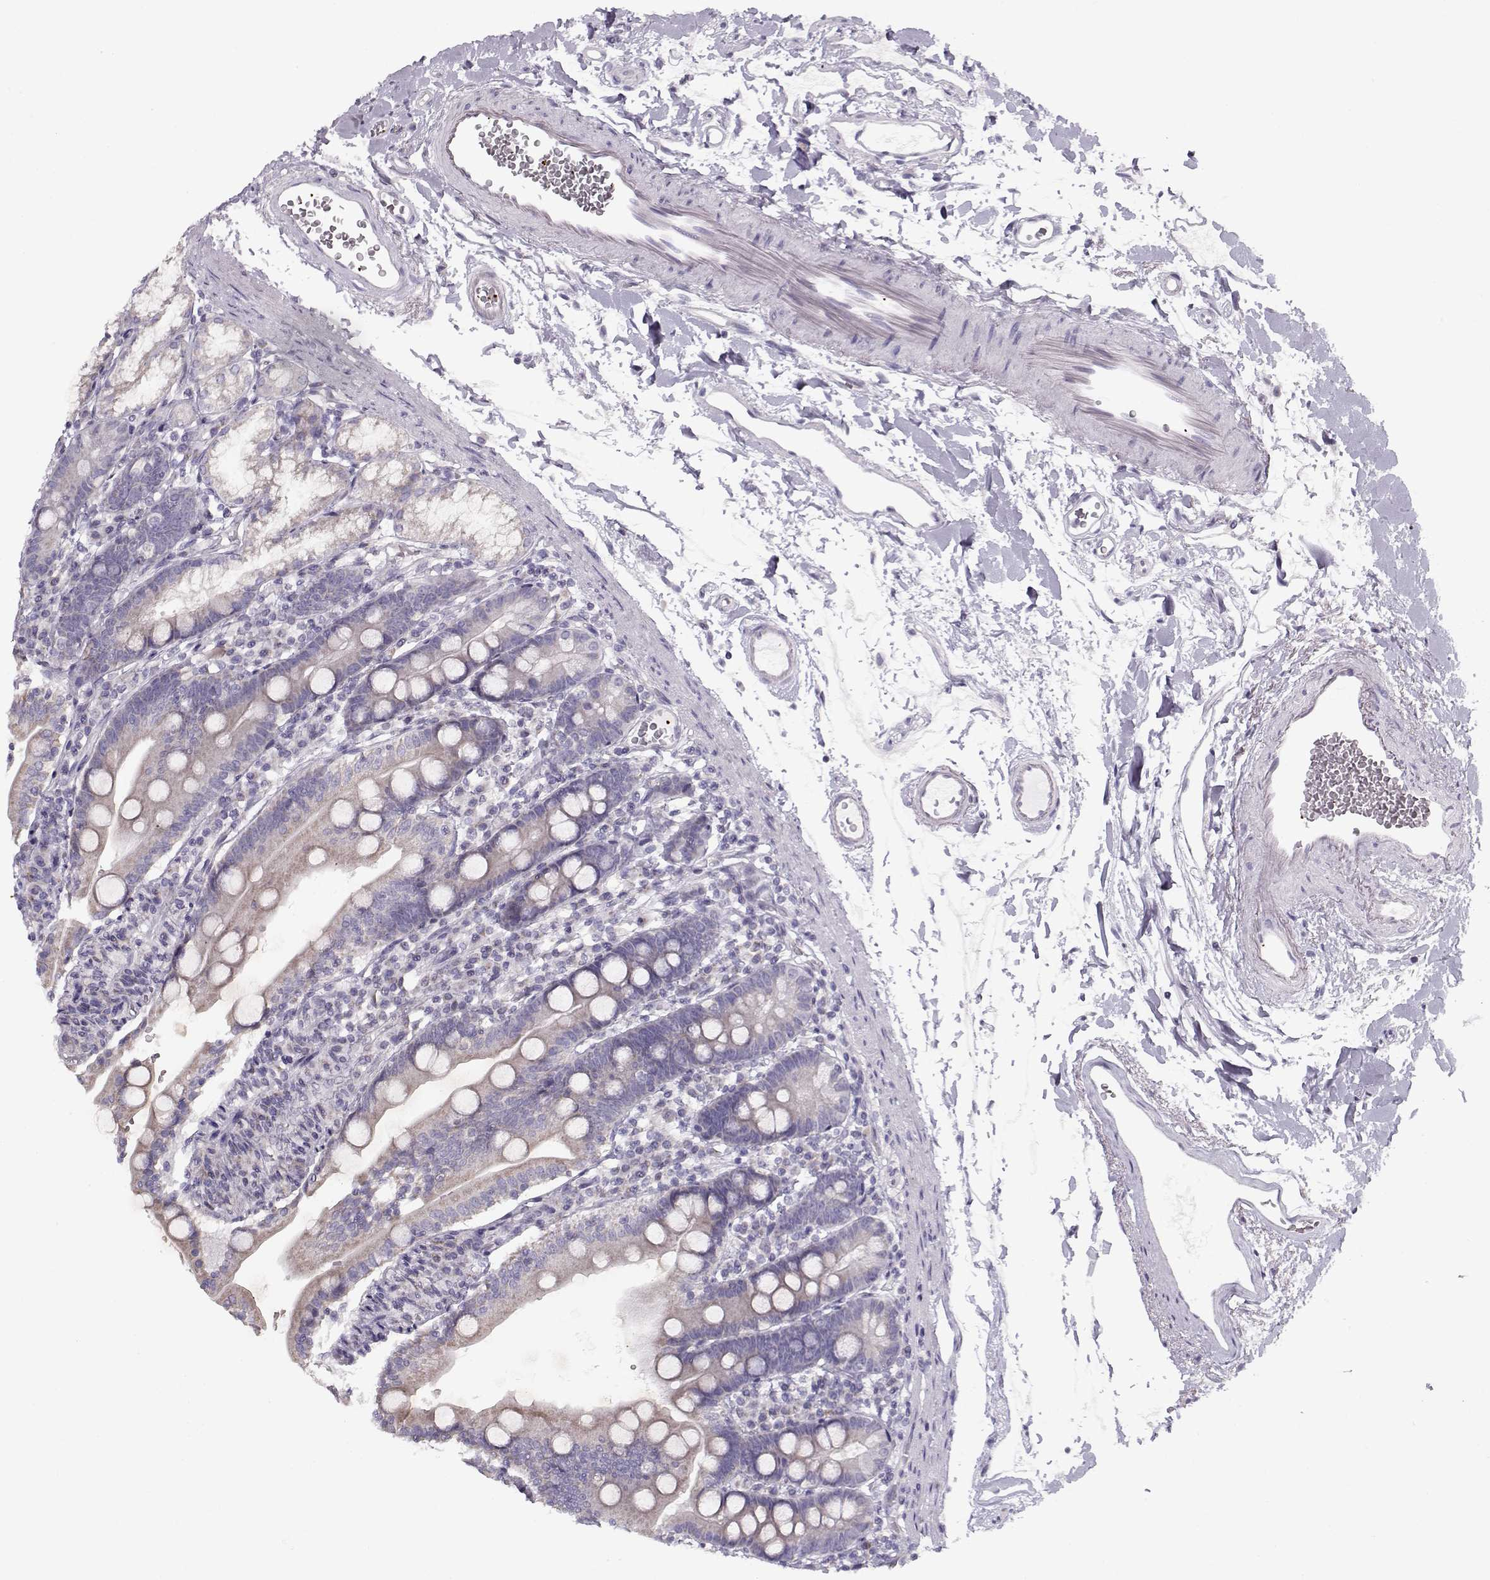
{"staining": {"intensity": "negative", "quantity": "none", "location": "none"}, "tissue": "duodenum", "cell_type": "Glandular cells", "image_type": "normal", "snomed": [{"axis": "morphology", "description": "Normal tissue, NOS"}, {"axis": "topography", "description": "Duodenum"}], "caption": "Immunohistochemistry image of unremarkable human duodenum stained for a protein (brown), which displays no expression in glandular cells. Brightfield microscopy of immunohistochemistry stained with DAB (brown) and hematoxylin (blue), captured at high magnification.", "gene": "KLF17", "patient": {"sex": "female", "age": 67}}